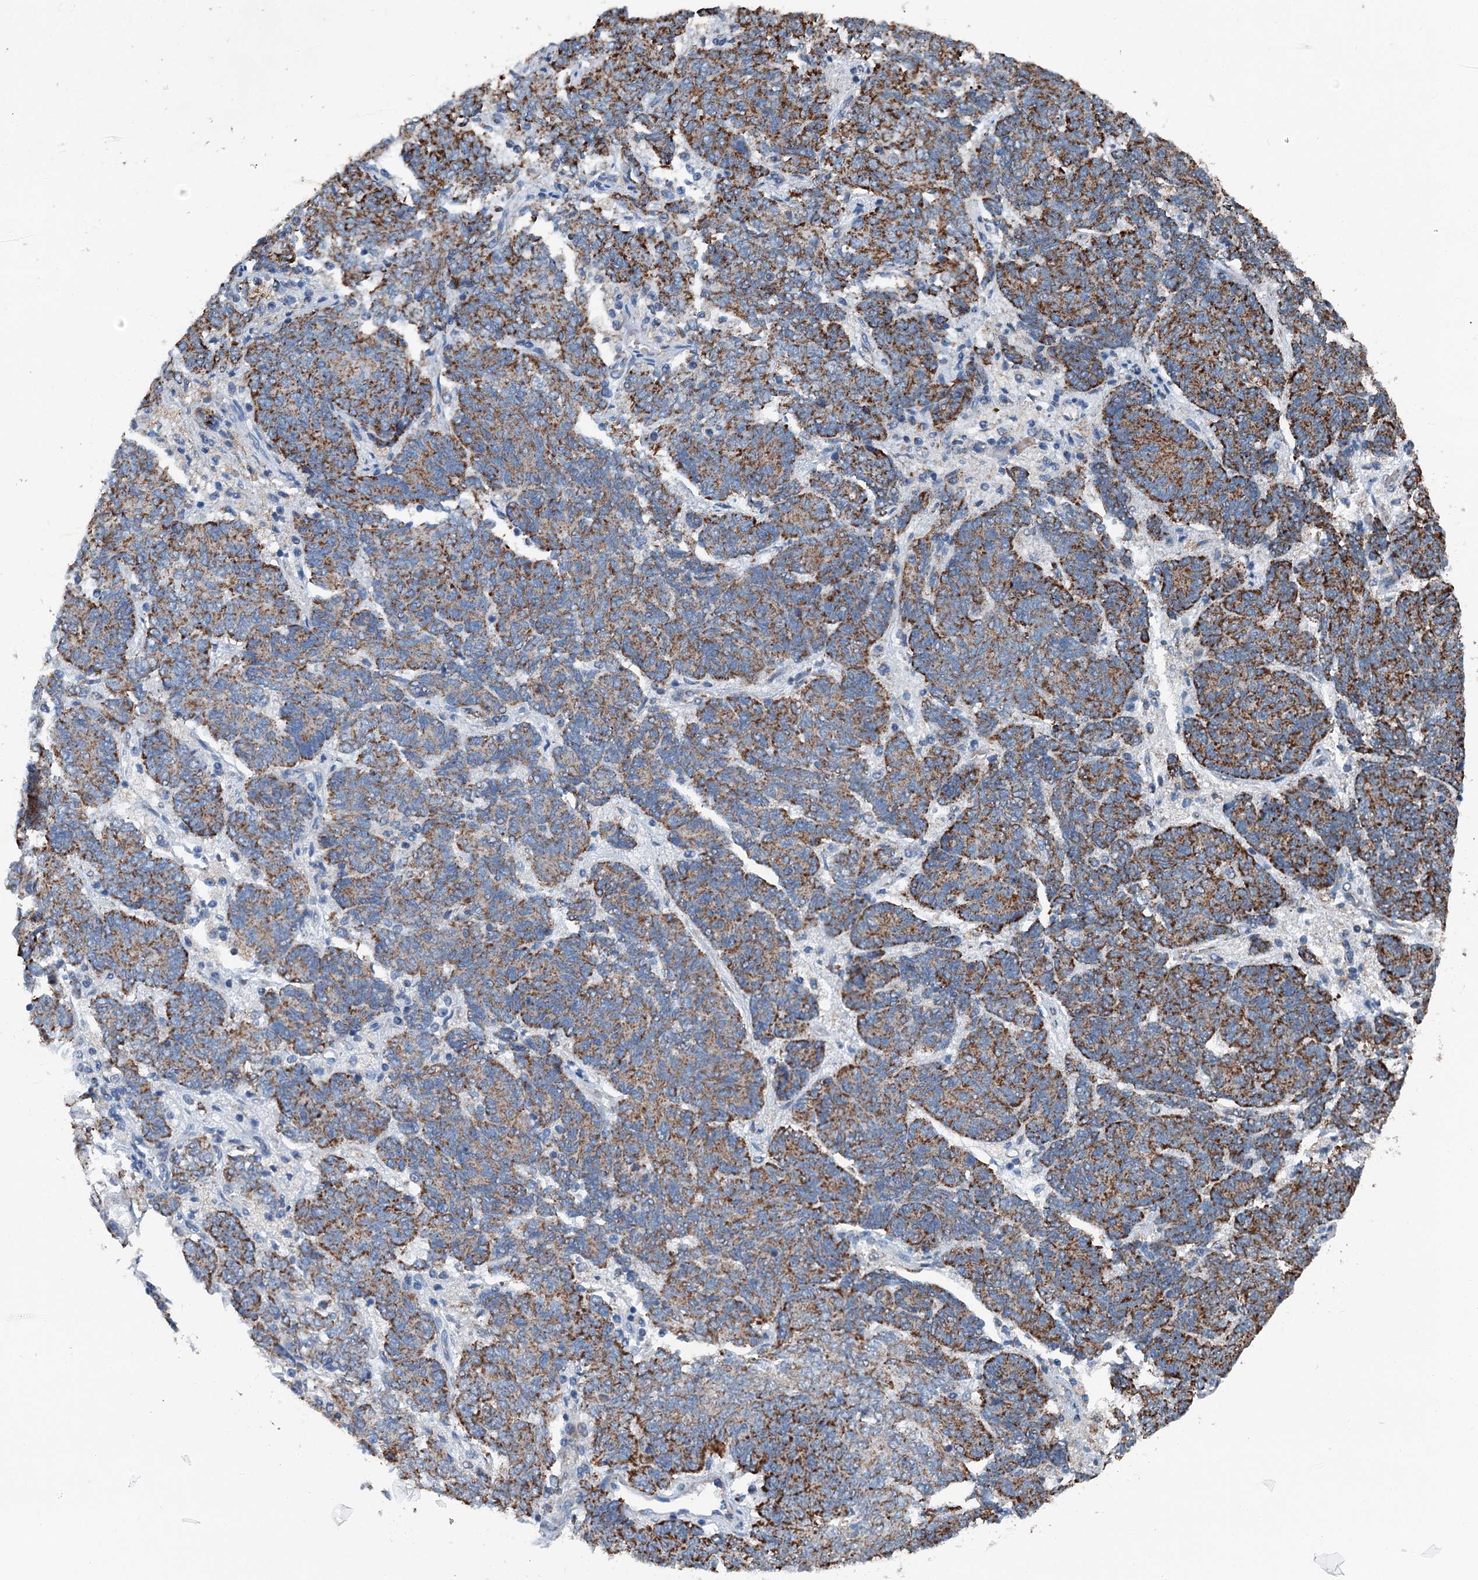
{"staining": {"intensity": "strong", "quantity": "25%-75%", "location": "cytoplasmic/membranous"}, "tissue": "endometrial cancer", "cell_type": "Tumor cells", "image_type": "cancer", "snomed": [{"axis": "morphology", "description": "Adenocarcinoma, NOS"}, {"axis": "topography", "description": "Endometrium"}], "caption": "High-power microscopy captured an immunohistochemistry (IHC) image of endometrial adenocarcinoma, revealing strong cytoplasmic/membranous positivity in about 25%-75% of tumor cells.", "gene": "TRPT1", "patient": {"sex": "female", "age": 80}}